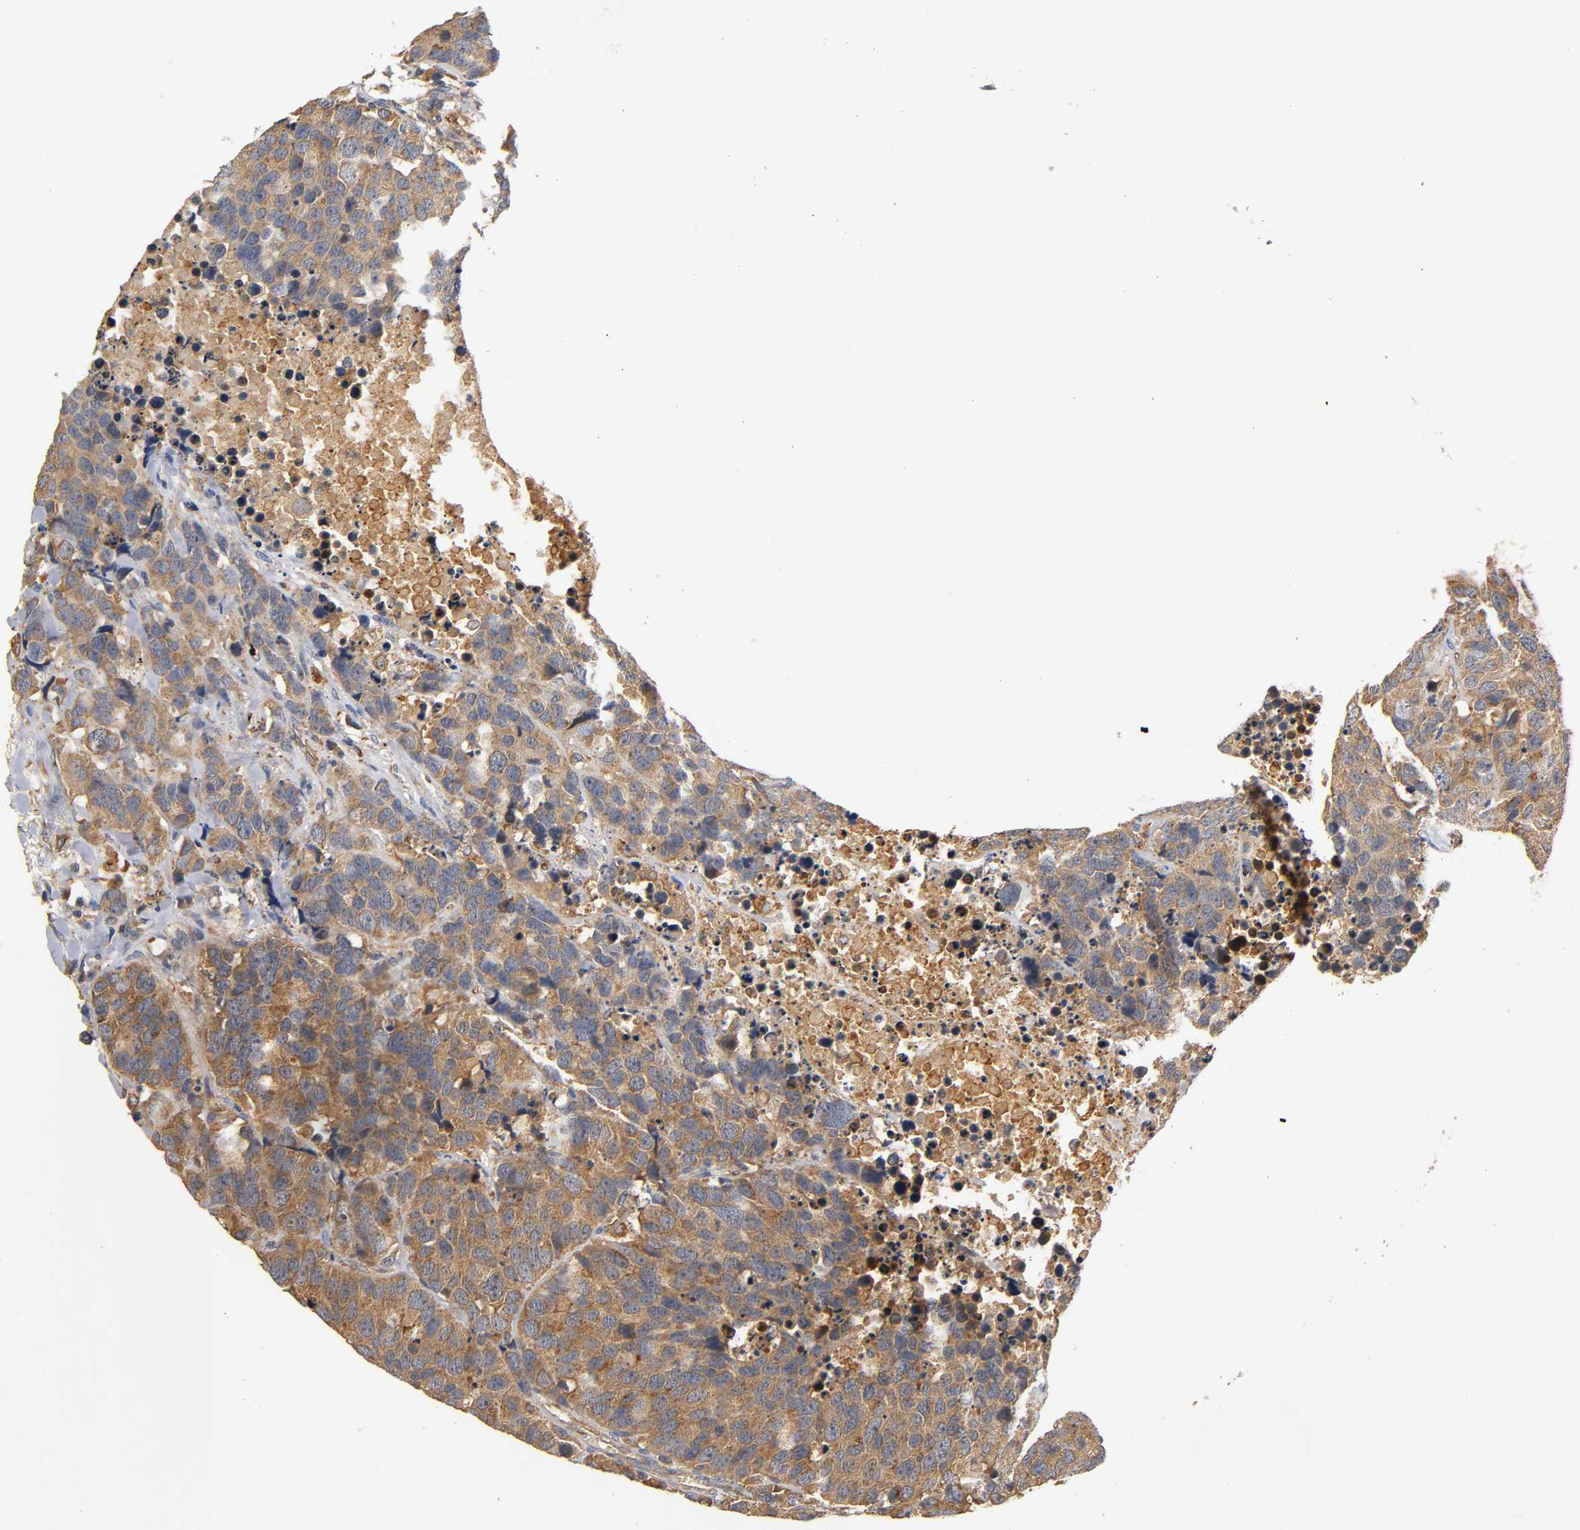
{"staining": {"intensity": "moderate", "quantity": ">75%", "location": "cytoplasmic/membranous"}, "tissue": "carcinoid", "cell_type": "Tumor cells", "image_type": "cancer", "snomed": [{"axis": "morphology", "description": "Carcinoid, malignant, NOS"}, {"axis": "topography", "description": "Lung"}], "caption": "A micrograph of carcinoid stained for a protein shows moderate cytoplasmic/membranous brown staining in tumor cells. The protein of interest is stained brown, and the nuclei are stained in blue (DAB (3,3'-diaminobenzidine) IHC with brightfield microscopy, high magnification).", "gene": "SCAP", "patient": {"sex": "male", "age": 60}}